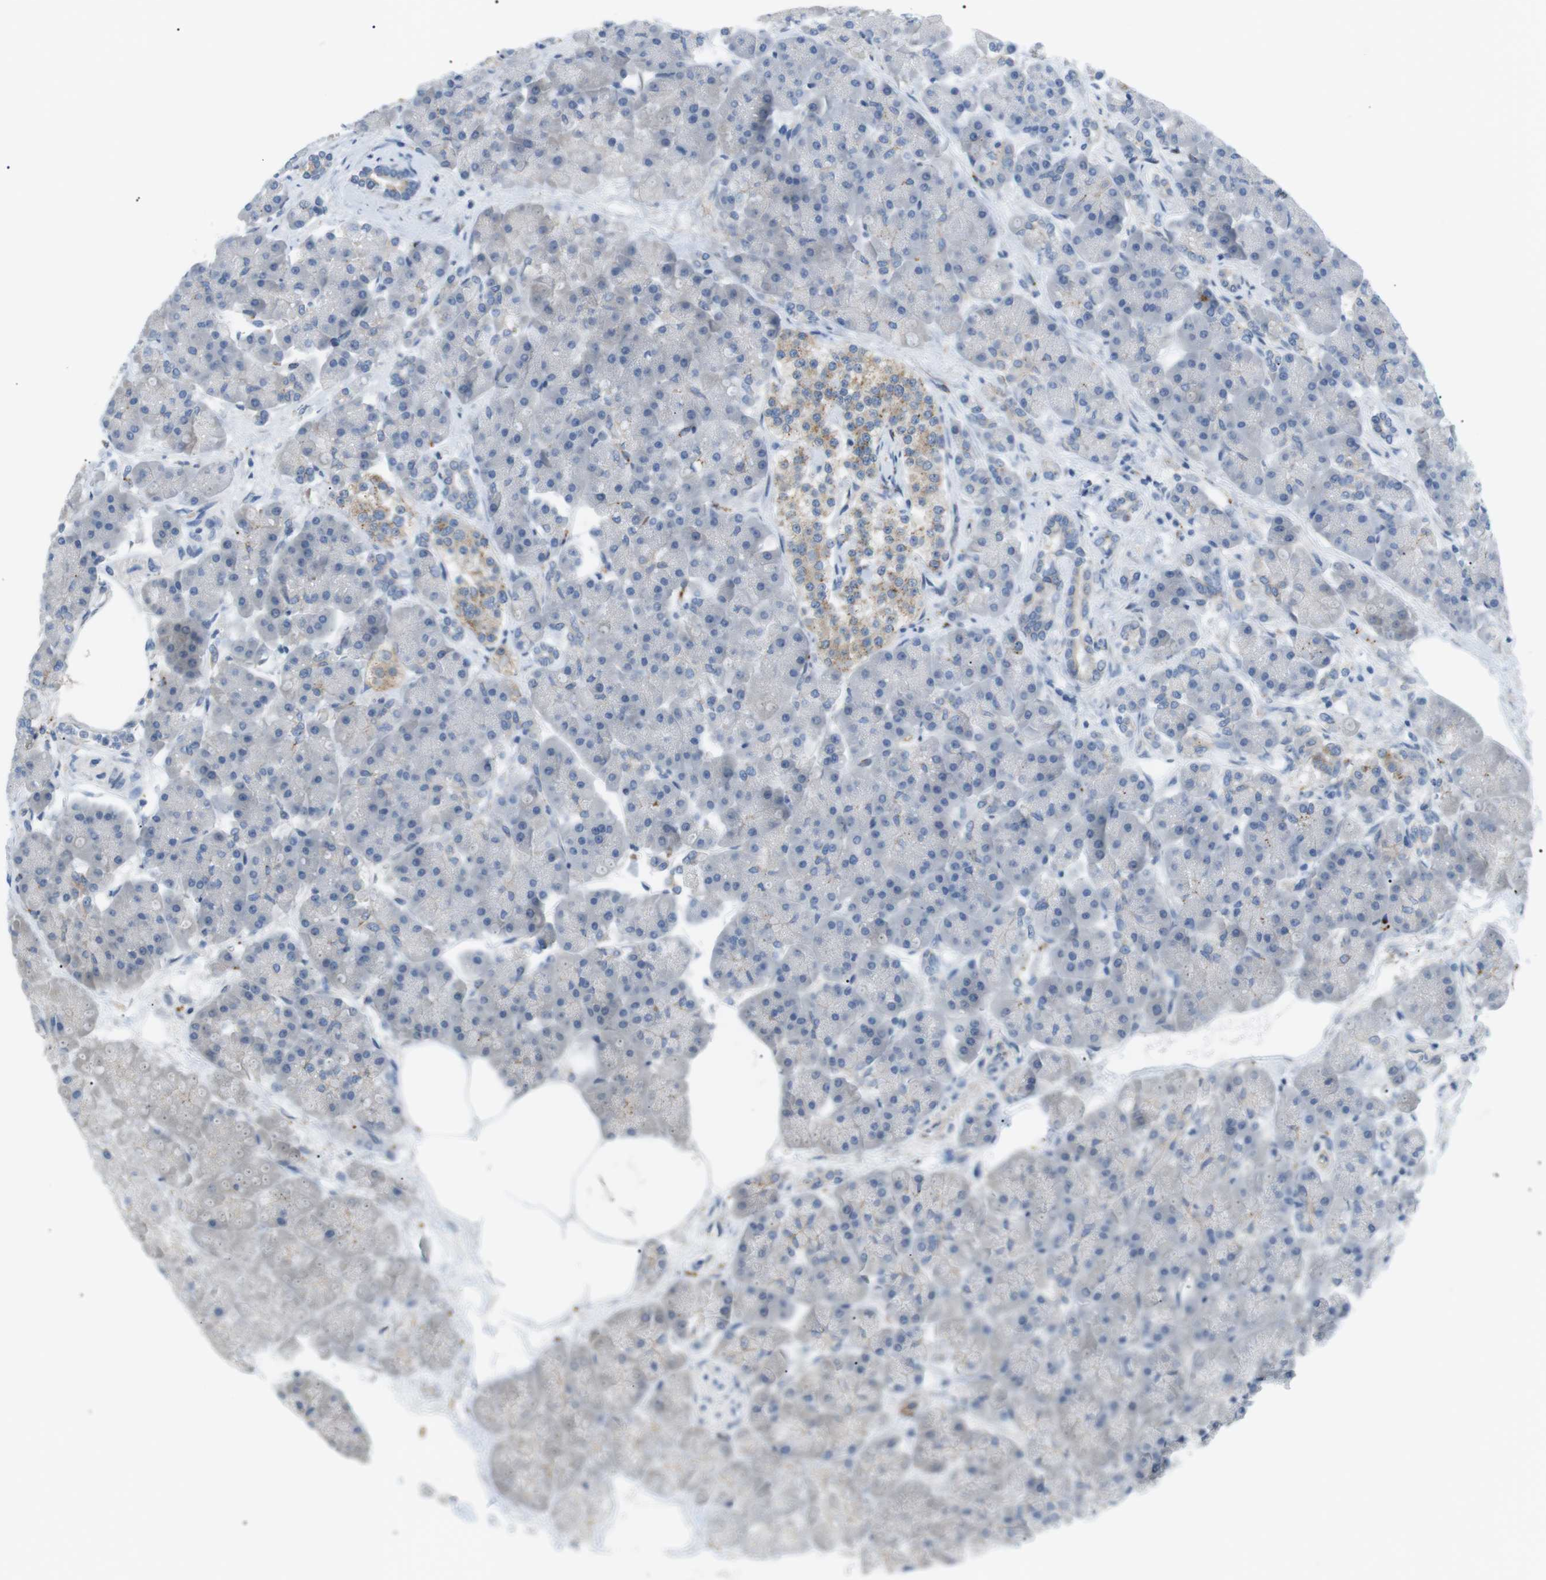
{"staining": {"intensity": "negative", "quantity": "none", "location": "none"}, "tissue": "pancreas", "cell_type": "Exocrine glandular cells", "image_type": "normal", "snomed": [{"axis": "morphology", "description": "Normal tissue, NOS"}, {"axis": "topography", "description": "Pancreas"}], "caption": "IHC histopathology image of normal pancreas: human pancreas stained with DAB (3,3'-diaminobenzidine) displays no significant protein staining in exocrine glandular cells.", "gene": "B4GALNT2", "patient": {"sex": "female", "age": 70}}